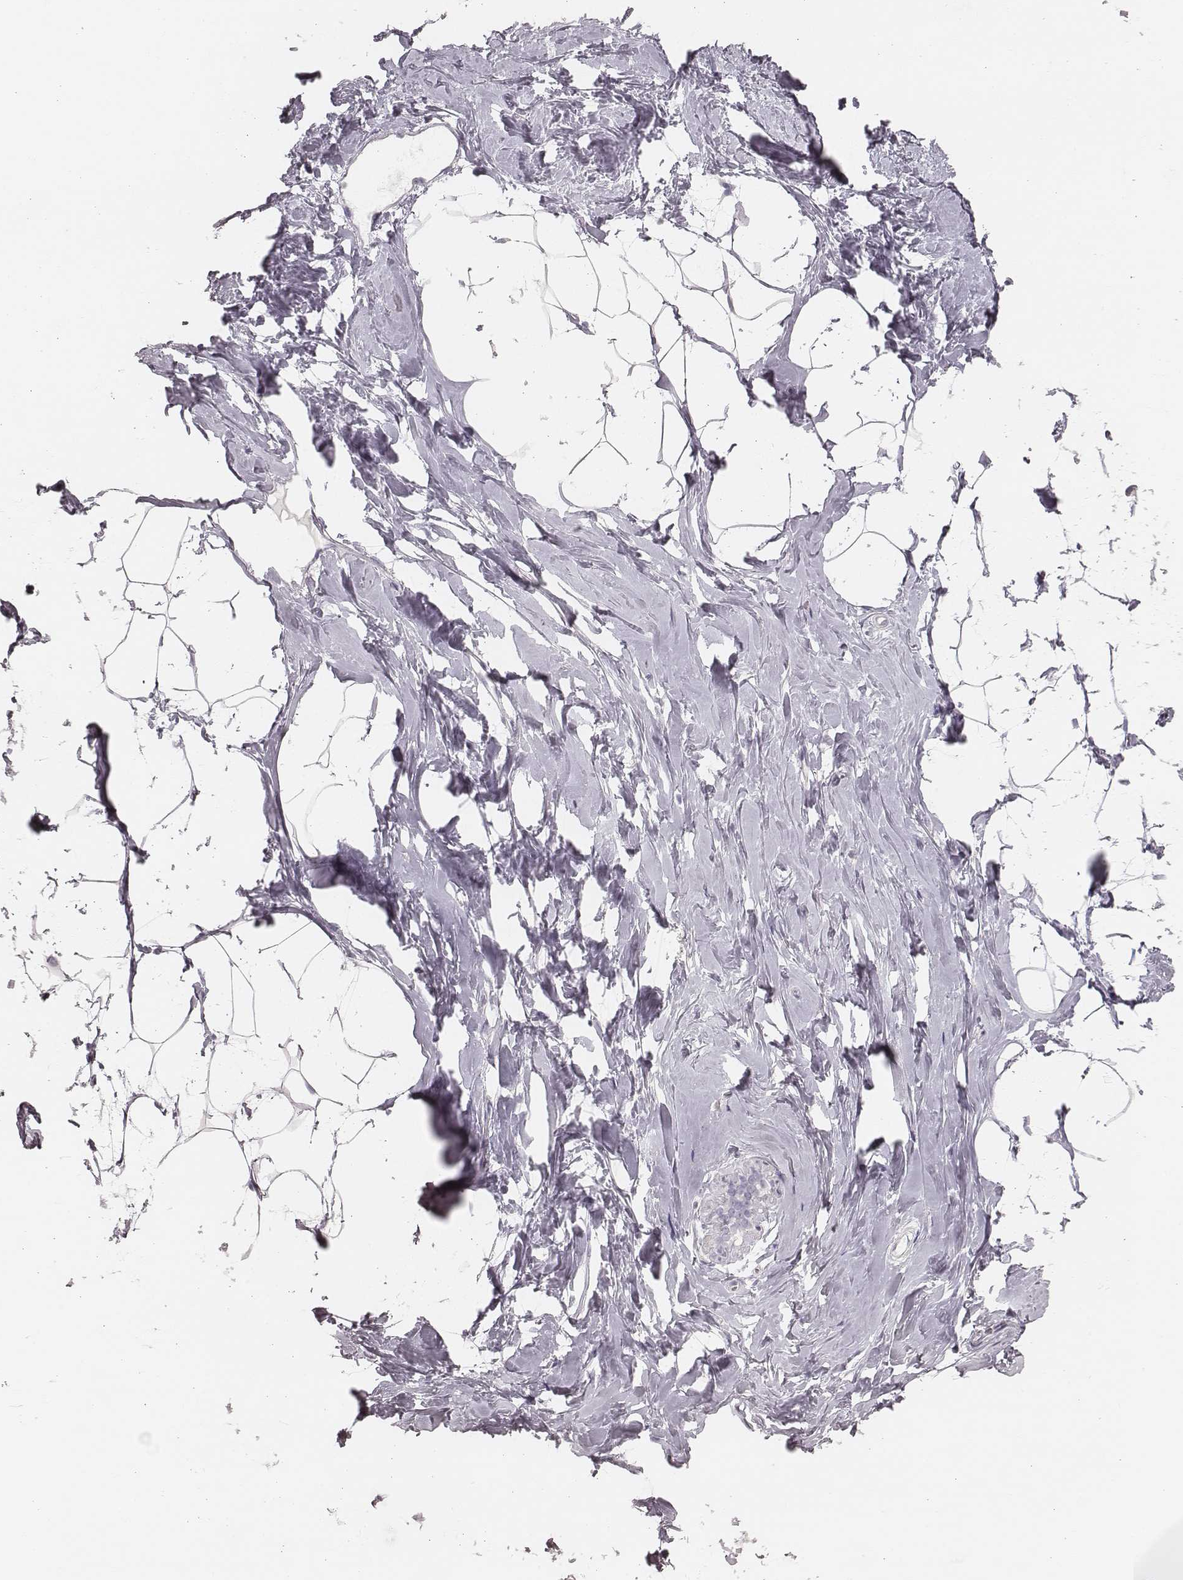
{"staining": {"intensity": "negative", "quantity": "none", "location": "none"}, "tissue": "breast", "cell_type": "Adipocytes", "image_type": "normal", "snomed": [{"axis": "morphology", "description": "Normal tissue, NOS"}, {"axis": "topography", "description": "Breast"}], "caption": "Immunohistochemistry (IHC) histopathology image of unremarkable breast stained for a protein (brown), which shows no positivity in adipocytes.", "gene": "ZP4", "patient": {"sex": "female", "age": 32}}